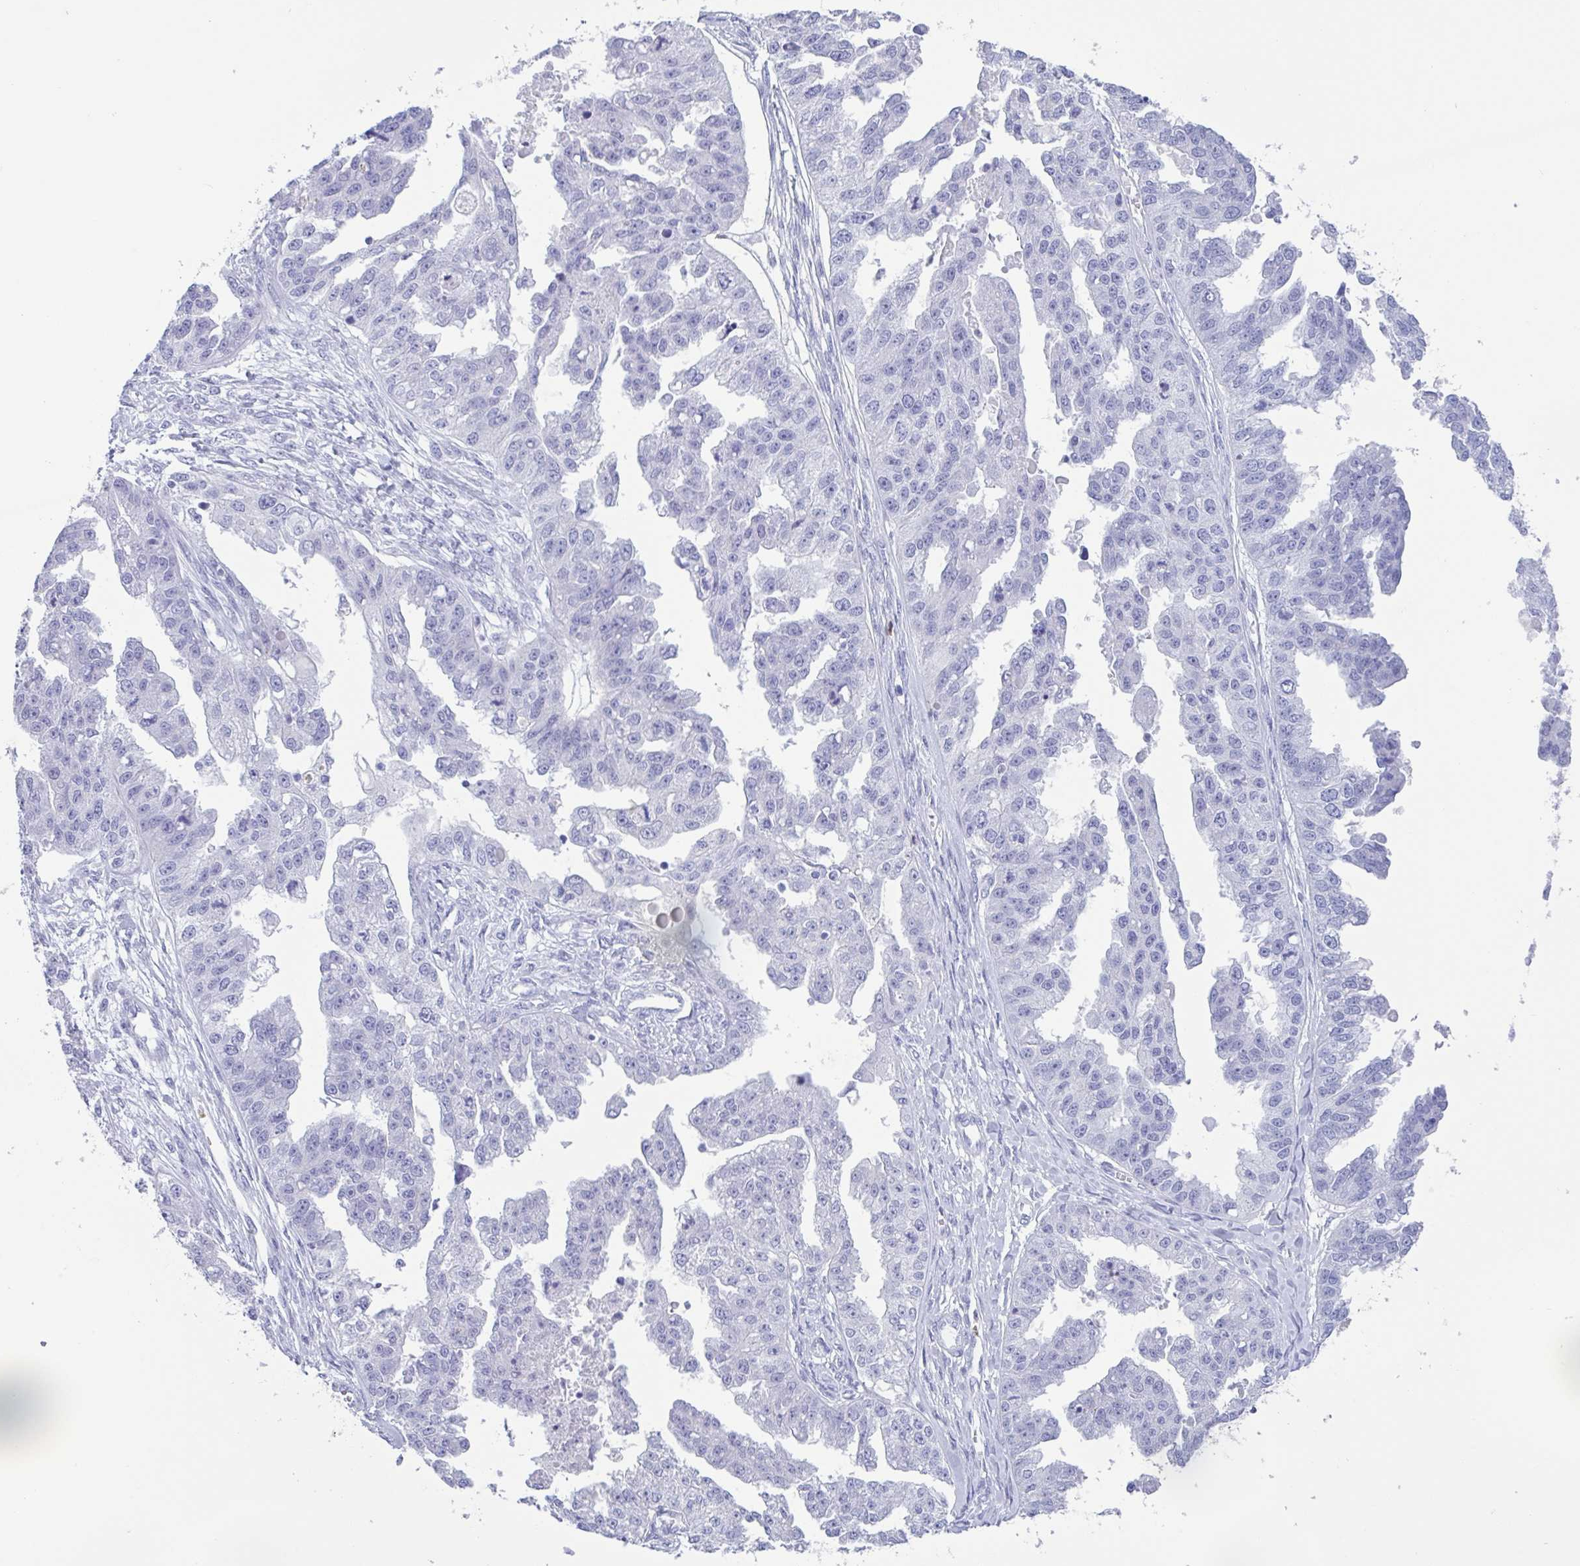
{"staining": {"intensity": "negative", "quantity": "none", "location": "none"}, "tissue": "ovarian cancer", "cell_type": "Tumor cells", "image_type": "cancer", "snomed": [{"axis": "morphology", "description": "Cystadenocarcinoma, serous, NOS"}, {"axis": "topography", "description": "Ovary"}], "caption": "This image is of serous cystadenocarcinoma (ovarian) stained with IHC to label a protein in brown with the nuclei are counter-stained blue. There is no positivity in tumor cells. (Brightfield microscopy of DAB (3,3'-diaminobenzidine) IHC at high magnification).", "gene": "DTWD2", "patient": {"sex": "female", "age": 58}}